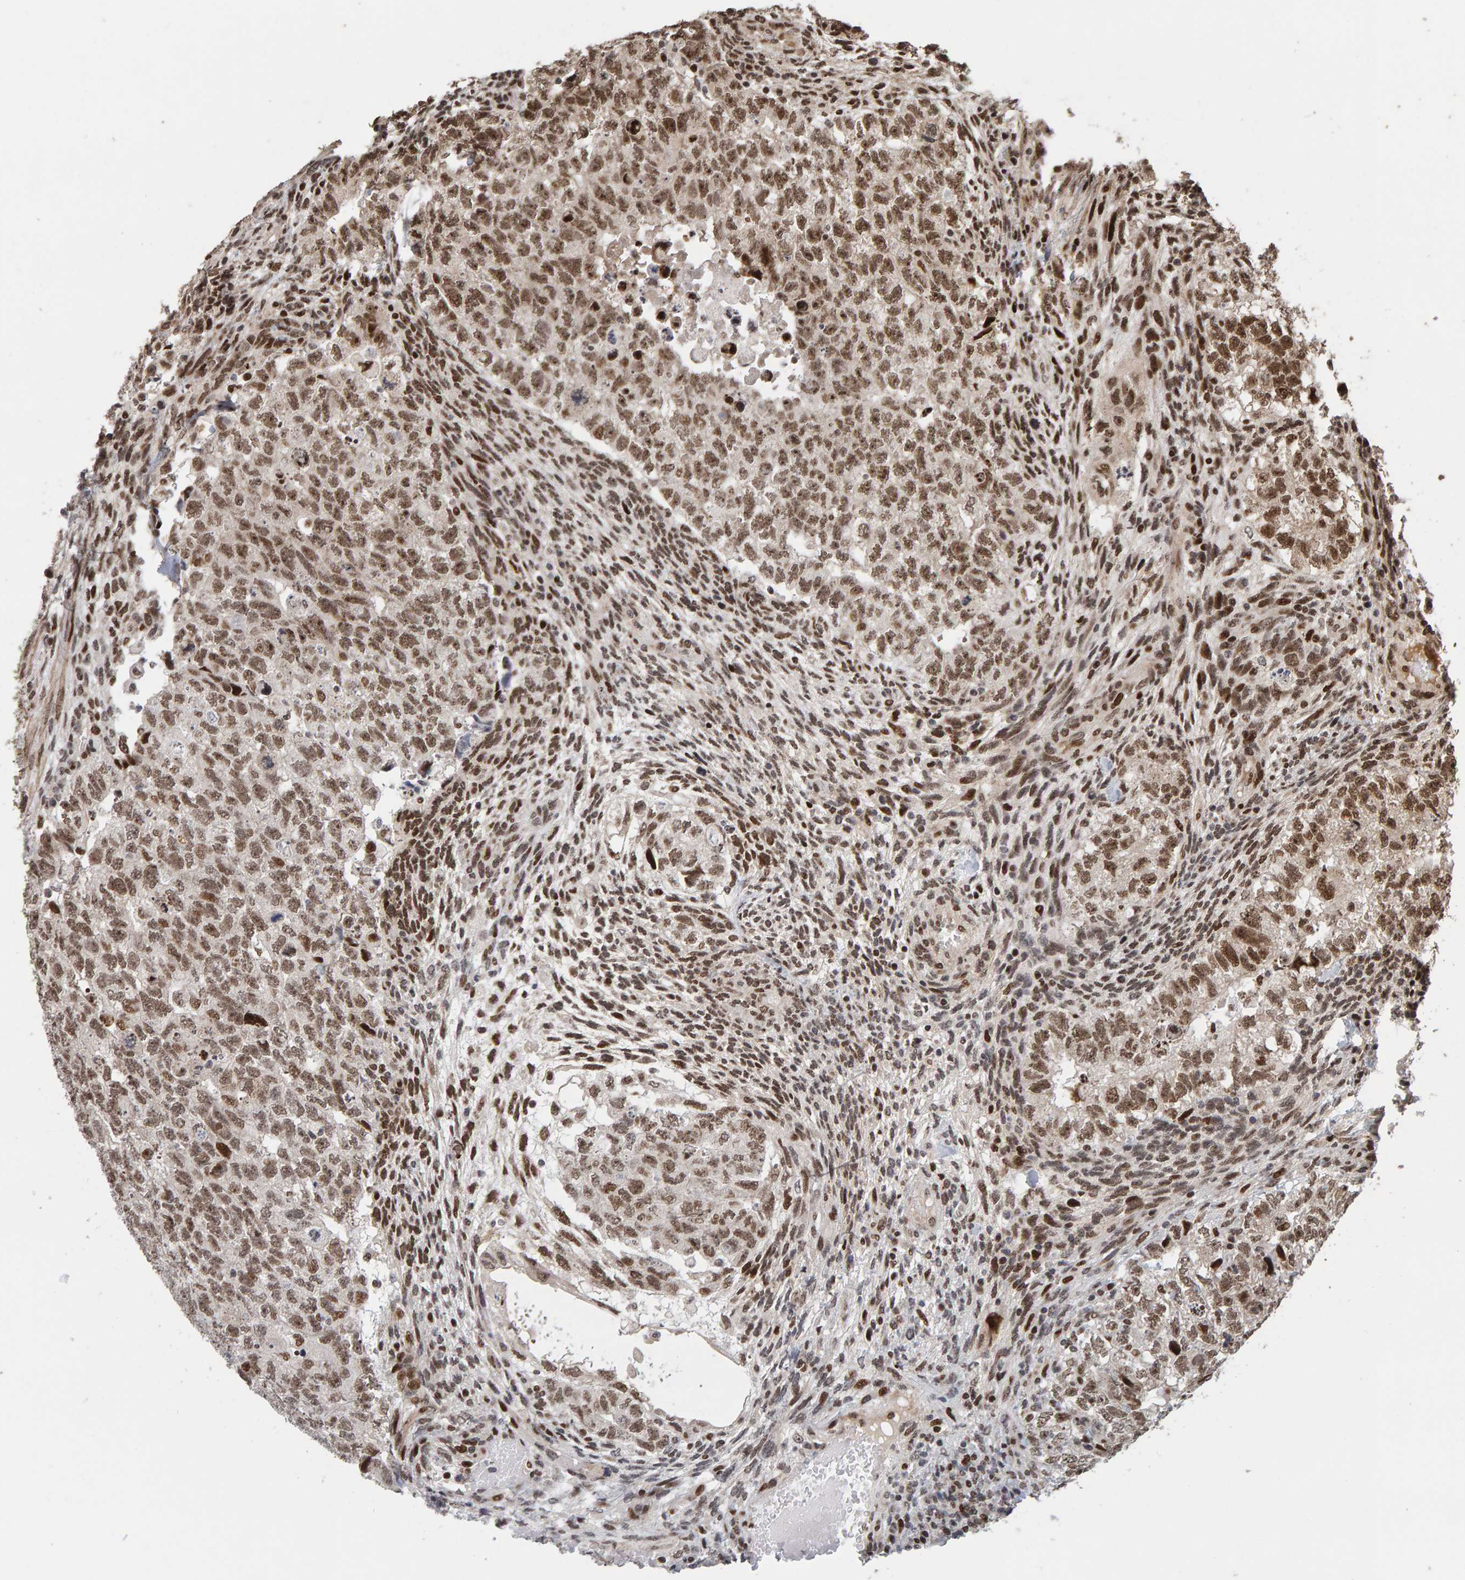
{"staining": {"intensity": "moderate", "quantity": ">75%", "location": "nuclear"}, "tissue": "testis cancer", "cell_type": "Tumor cells", "image_type": "cancer", "snomed": [{"axis": "morphology", "description": "Carcinoma, Embryonal, NOS"}, {"axis": "topography", "description": "Testis"}], "caption": "A medium amount of moderate nuclear positivity is seen in approximately >75% of tumor cells in testis cancer (embryonal carcinoma) tissue.", "gene": "CHD4", "patient": {"sex": "male", "age": 36}}